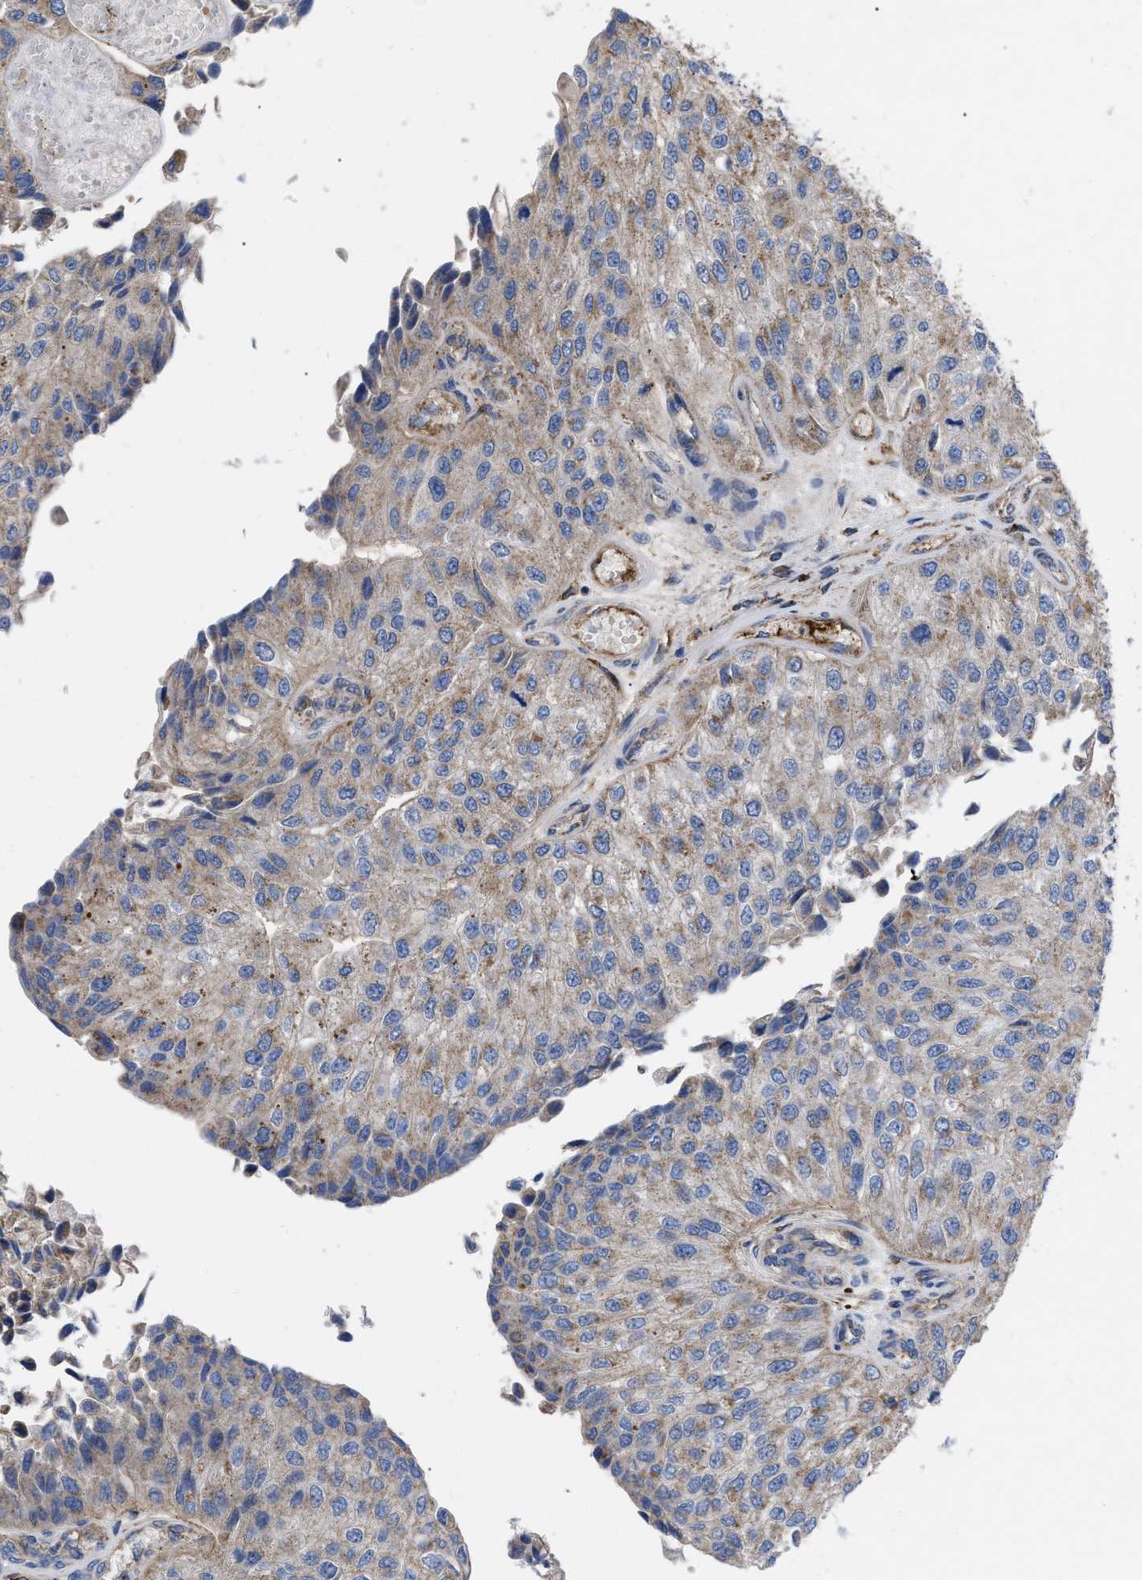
{"staining": {"intensity": "weak", "quantity": ">75%", "location": "cytoplasmic/membranous"}, "tissue": "urothelial cancer", "cell_type": "Tumor cells", "image_type": "cancer", "snomed": [{"axis": "morphology", "description": "Urothelial carcinoma, High grade"}, {"axis": "topography", "description": "Kidney"}, {"axis": "topography", "description": "Urinary bladder"}], "caption": "IHC histopathology image of human urothelial cancer stained for a protein (brown), which shows low levels of weak cytoplasmic/membranous positivity in approximately >75% of tumor cells.", "gene": "FAM171A2", "patient": {"sex": "male", "age": 77}}